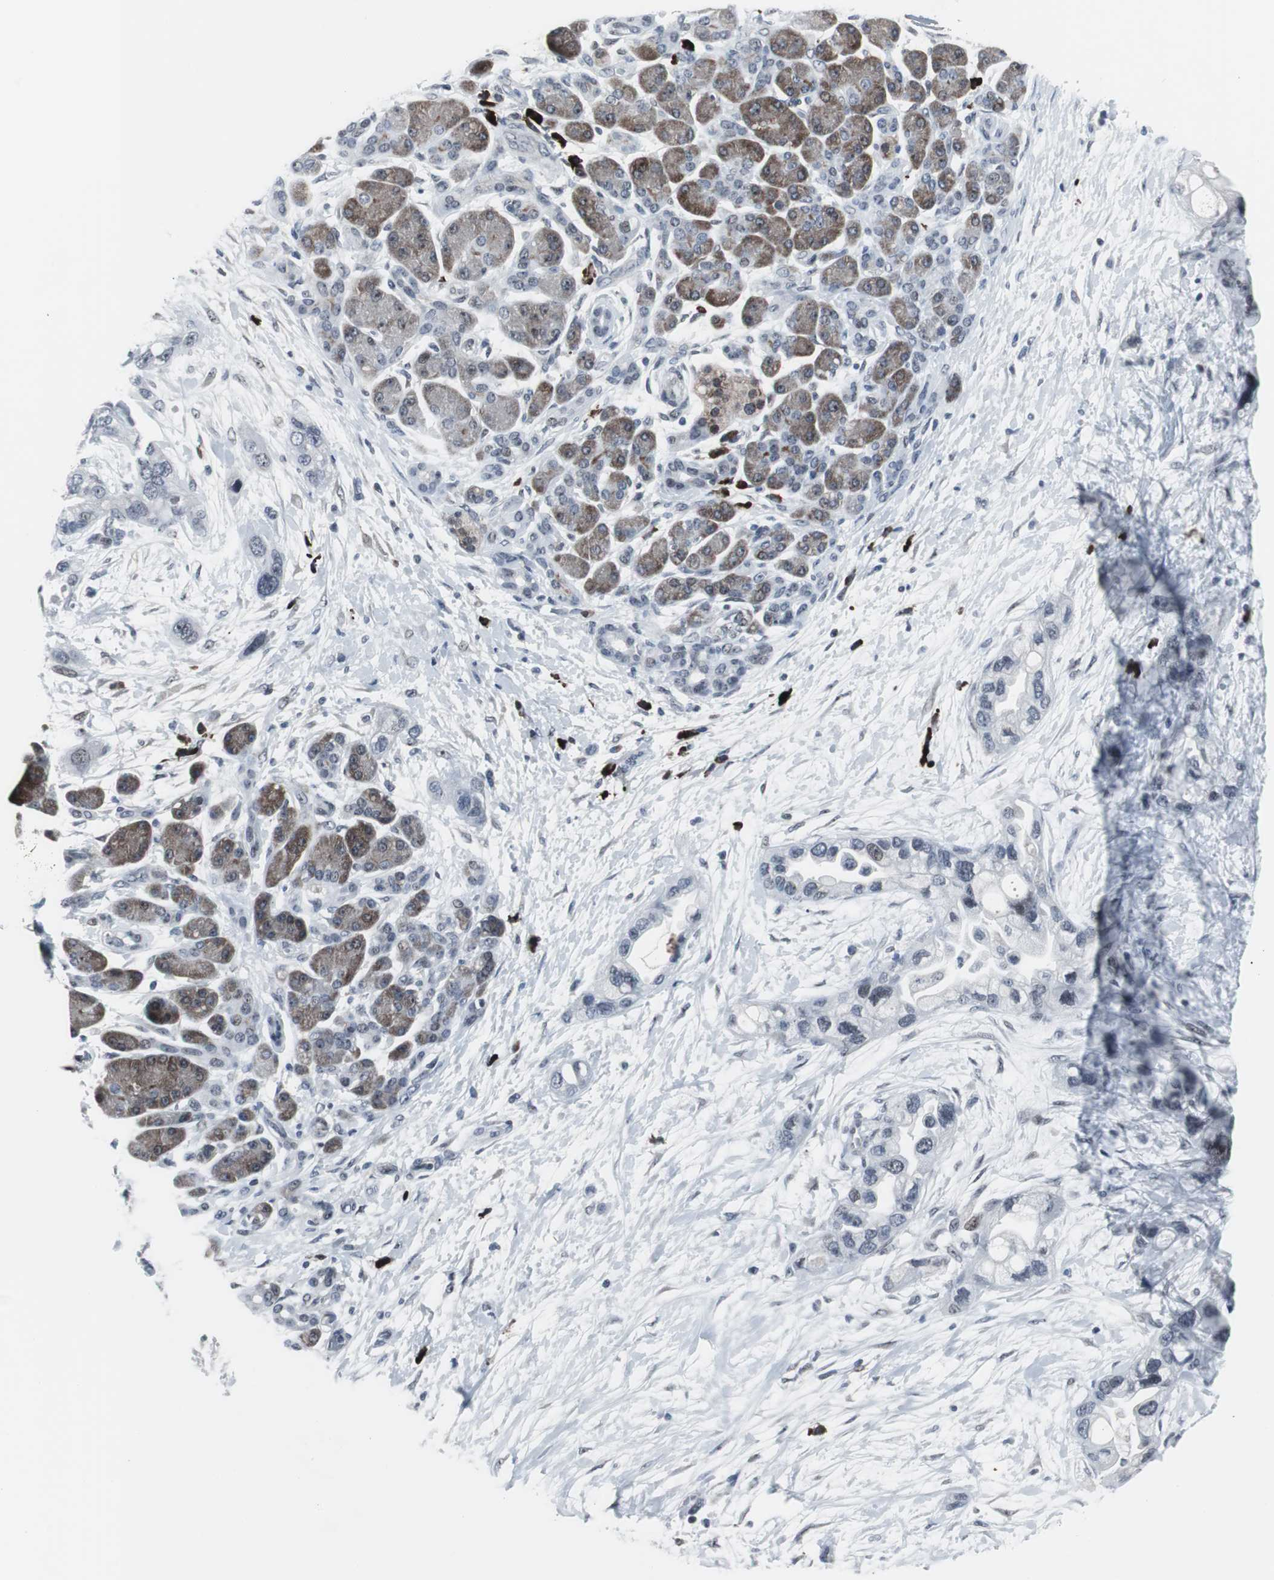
{"staining": {"intensity": "negative", "quantity": "none", "location": "none"}, "tissue": "pancreatic cancer", "cell_type": "Tumor cells", "image_type": "cancer", "snomed": [{"axis": "morphology", "description": "Adenocarcinoma, NOS"}, {"axis": "topography", "description": "Pancreas"}], "caption": "The IHC image has no significant staining in tumor cells of pancreatic adenocarcinoma tissue.", "gene": "DOK1", "patient": {"sex": "female", "age": 77}}